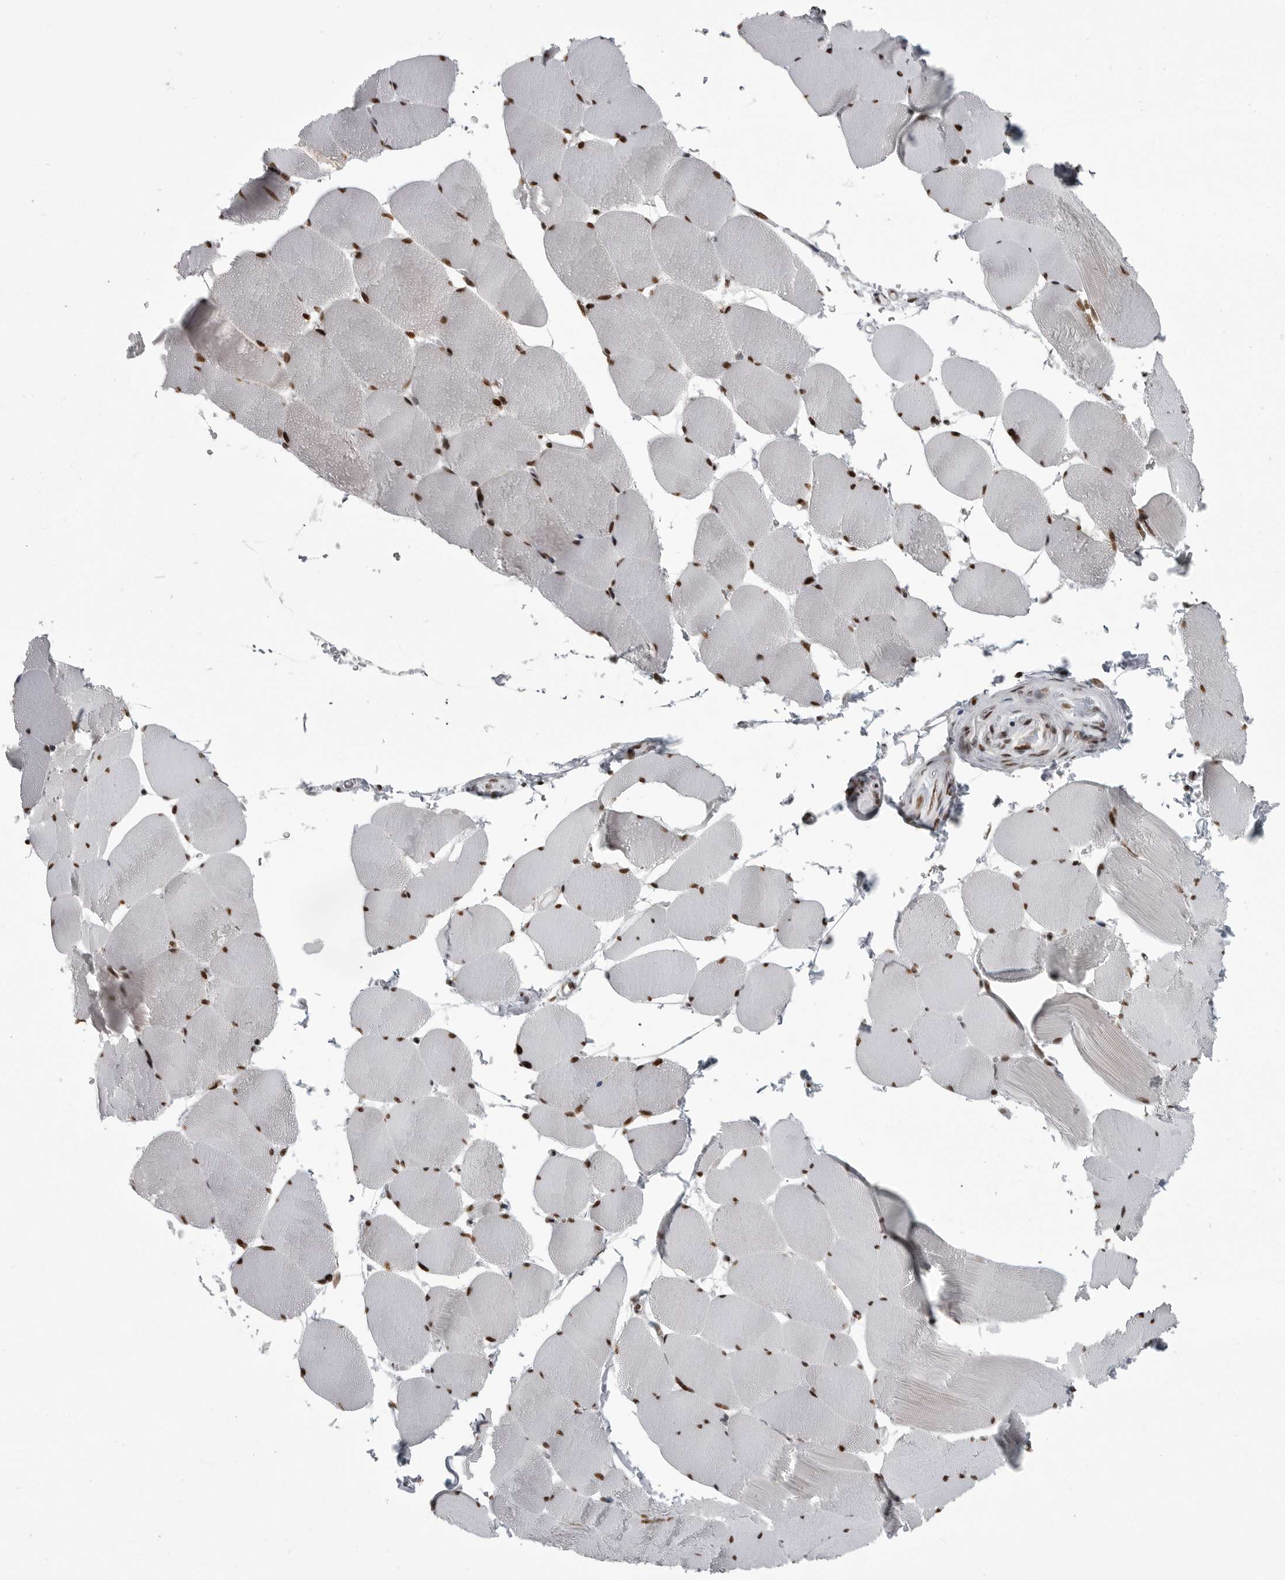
{"staining": {"intensity": "strong", "quantity": ">75%", "location": "nuclear"}, "tissue": "skeletal muscle", "cell_type": "Myocytes", "image_type": "normal", "snomed": [{"axis": "morphology", "description": "Normal tissue, NOS"}, {"axis": "topography", "description": "Skeletal muscle"}], "caption": "Strong nuclear positivity is seen in approximately >75% of myocytes in benign skeletal muscle.", "gene": "YAF2", "patient": {"sex": "male", "age": 62}}